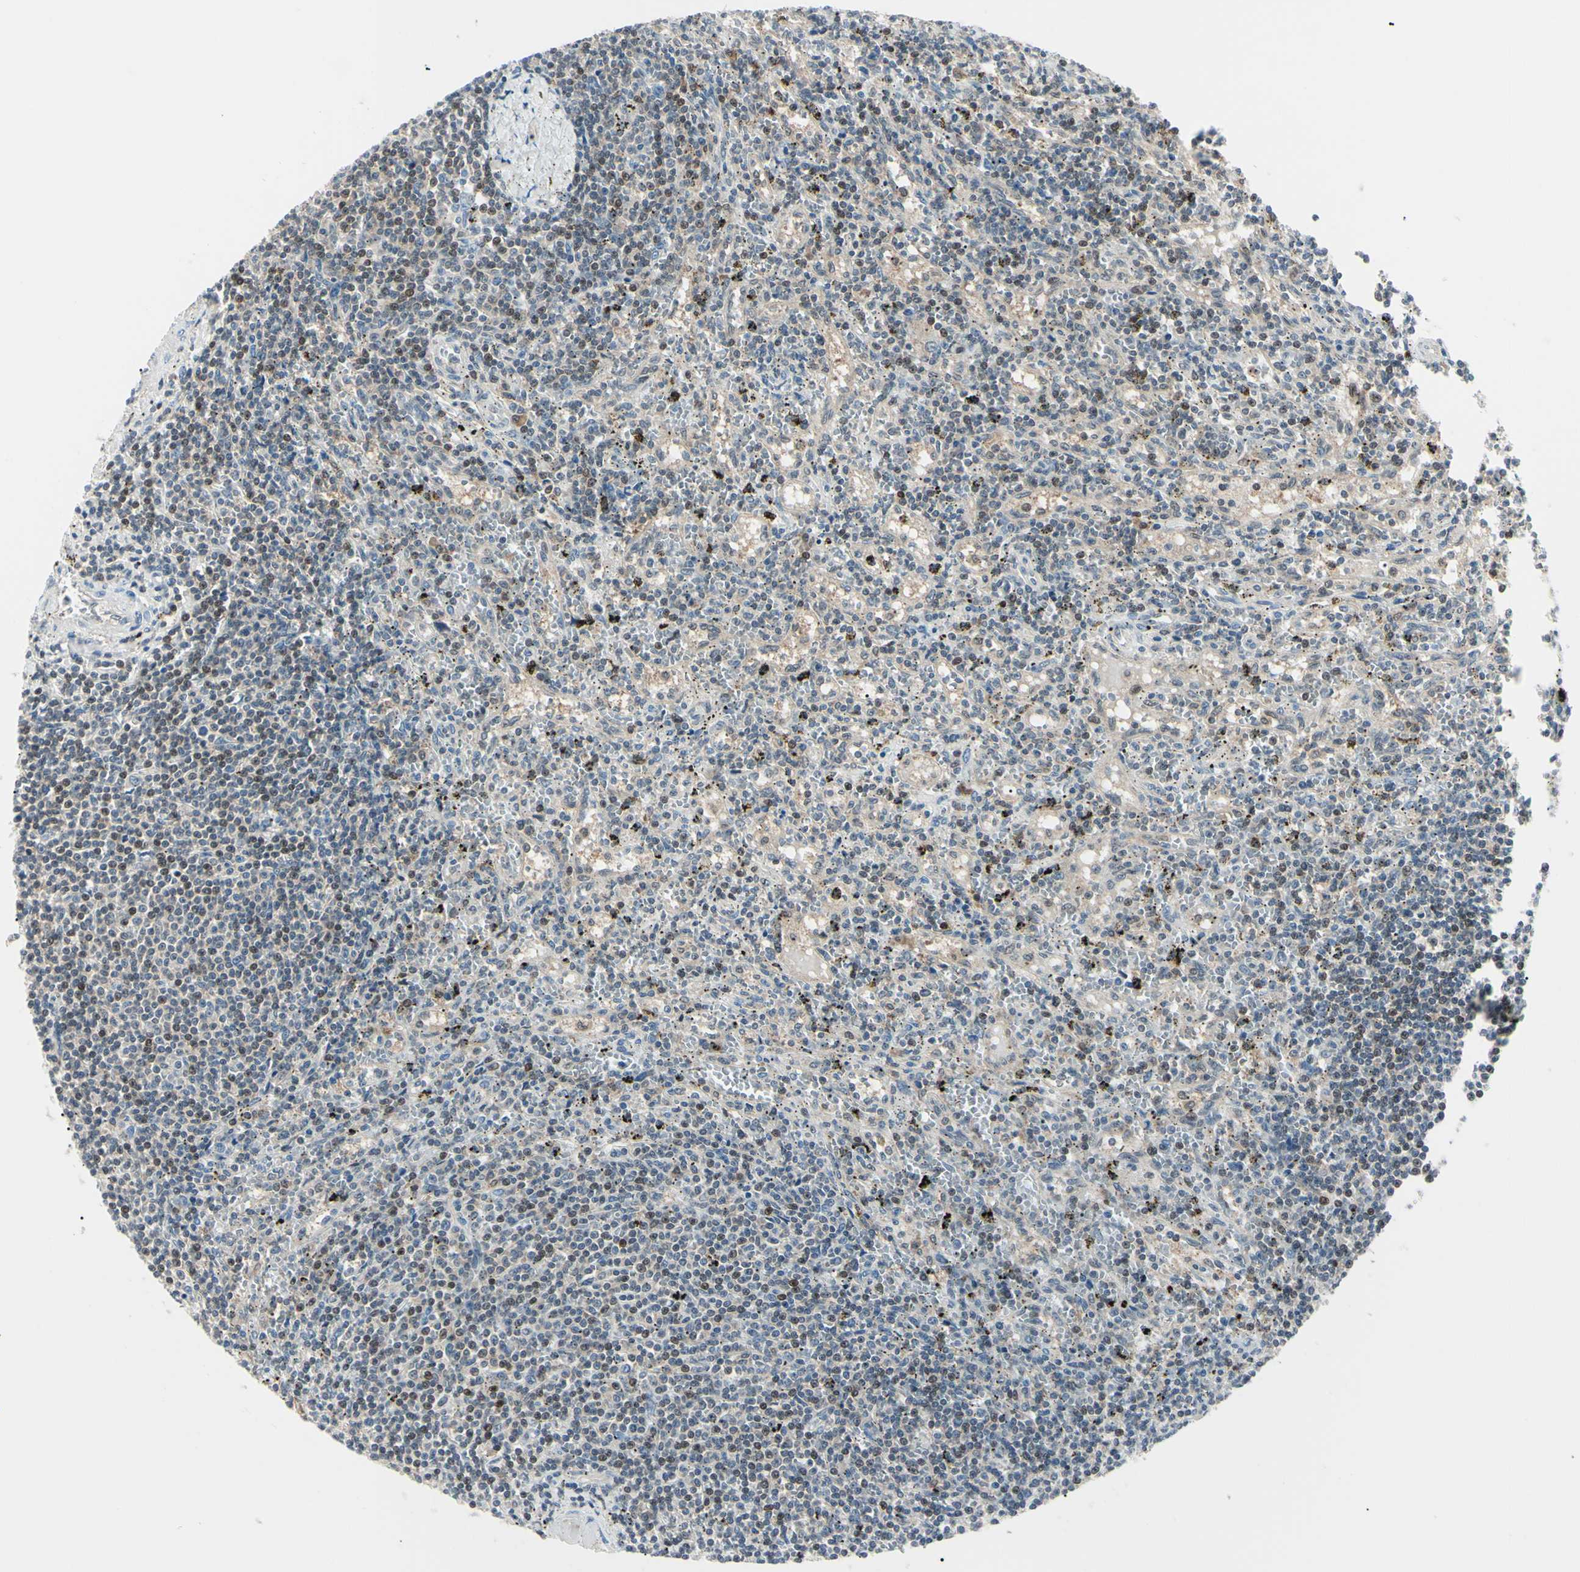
{"staining": {"intensity": "weak", "quantity": "<25%", "location": "nuclear"}, "tissue": "lymphoma", "cell_type": "Tumor cells", "image_type": "cancer", "snomed": [{"axis": "morphology", "description": "Malignant lymphoma, non-Hodgkin's type, Low grade"}, {"axis": "topography", "description": "Spleen"}], "caption": "Immunohistochemistry (IHC) photomicrograph of human lymphoma stained for a protein (brown), which reveals no expression in tumor cells.", "gene": "PGK1", "patient": {"sex": "male", "age": 76}}